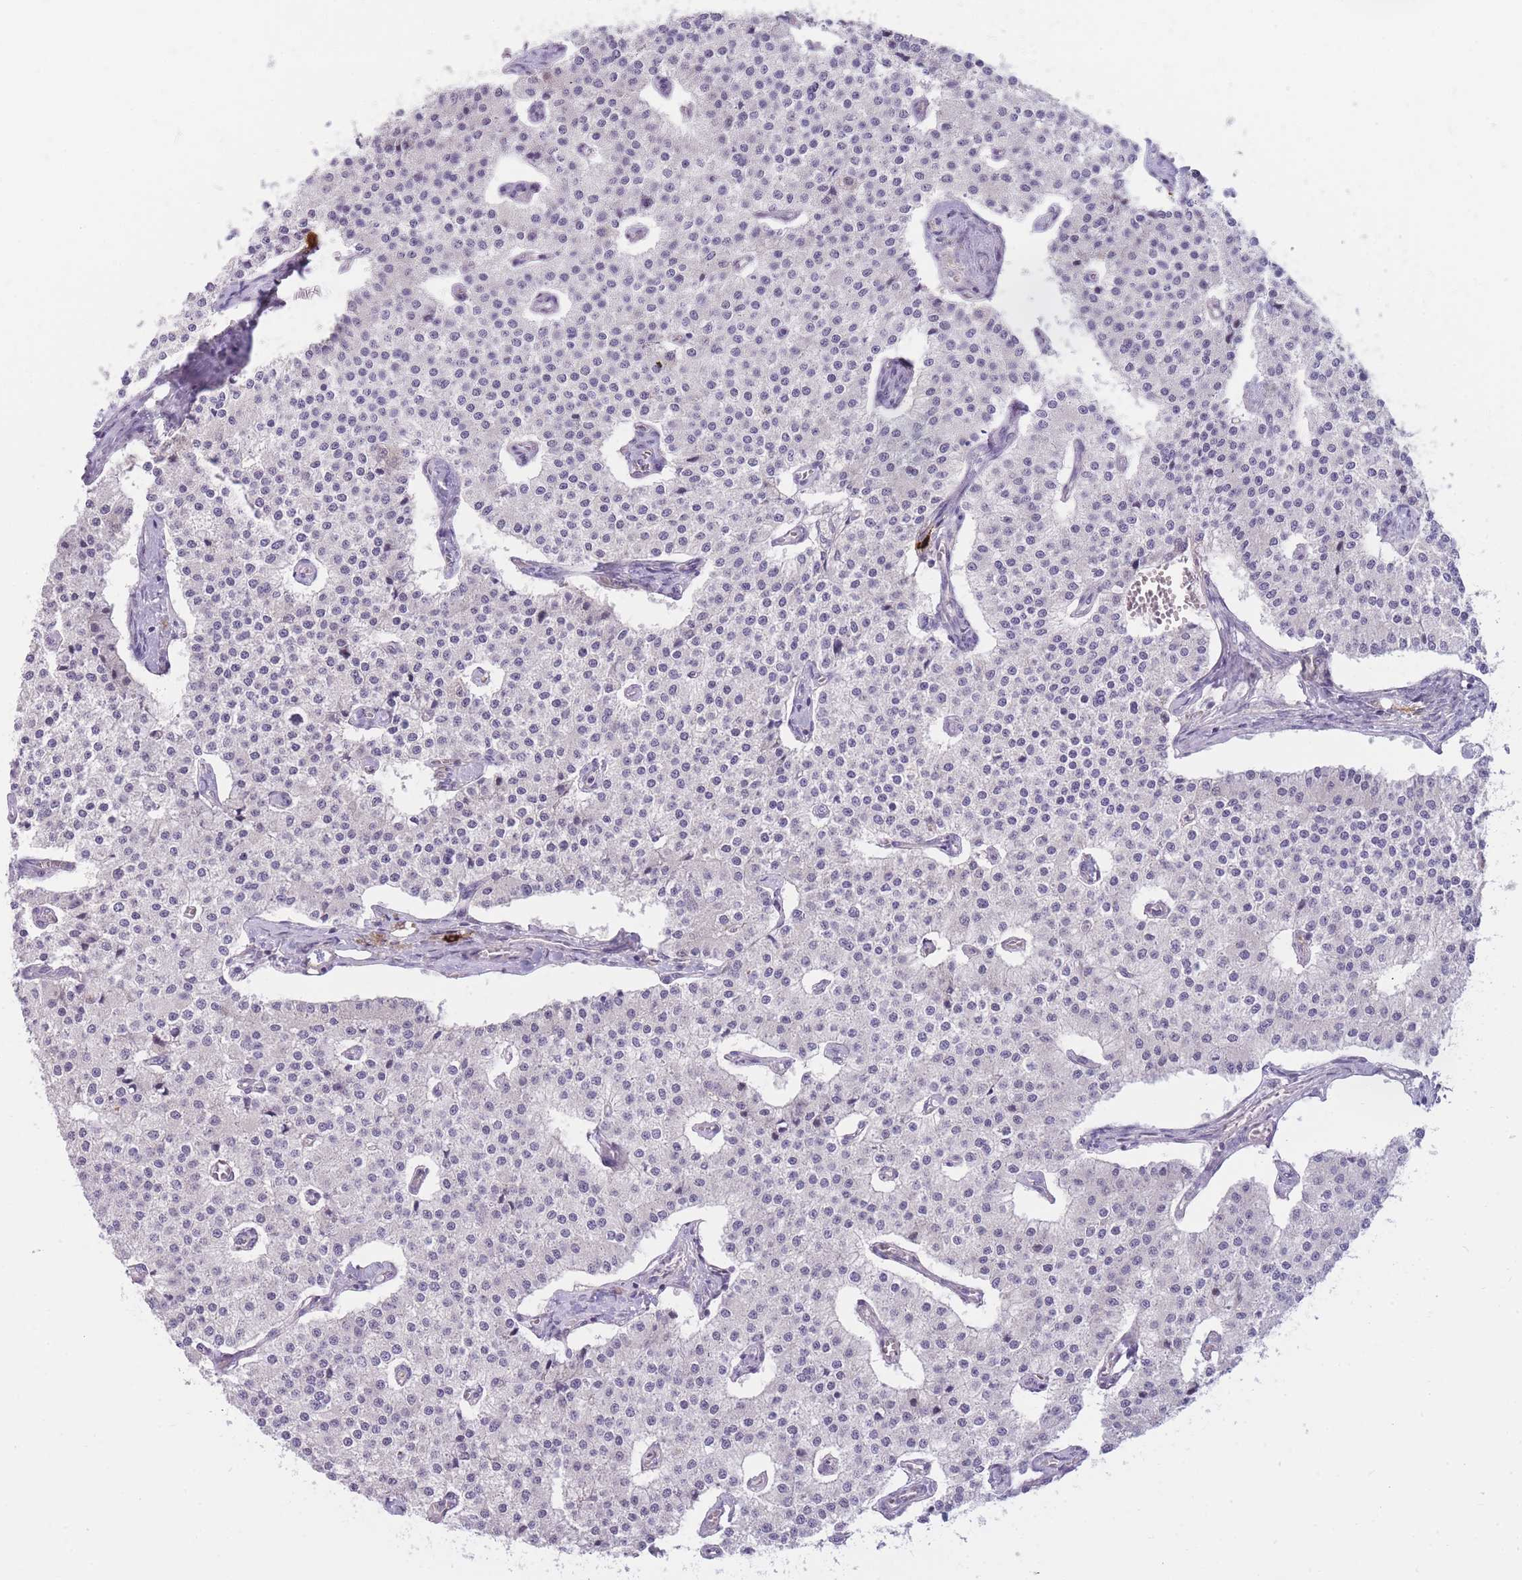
{"staining": {"intensity": "negative", "quantity": "none", "location": "none"}, "tissue": "carcinoid", "cell_type": "Tumor cells", "image_type": "cancer", "snomed": [{"axis": "morphology", "description": "Carcinoid, malignant, NOS"}, {"axis": "topography", "description": "Colon"}], "caption": "There is no significant positivity in tumor cells of carcinoid.", "gene": "TPSD1", "patient": {"sex": "female", "age": 52}}